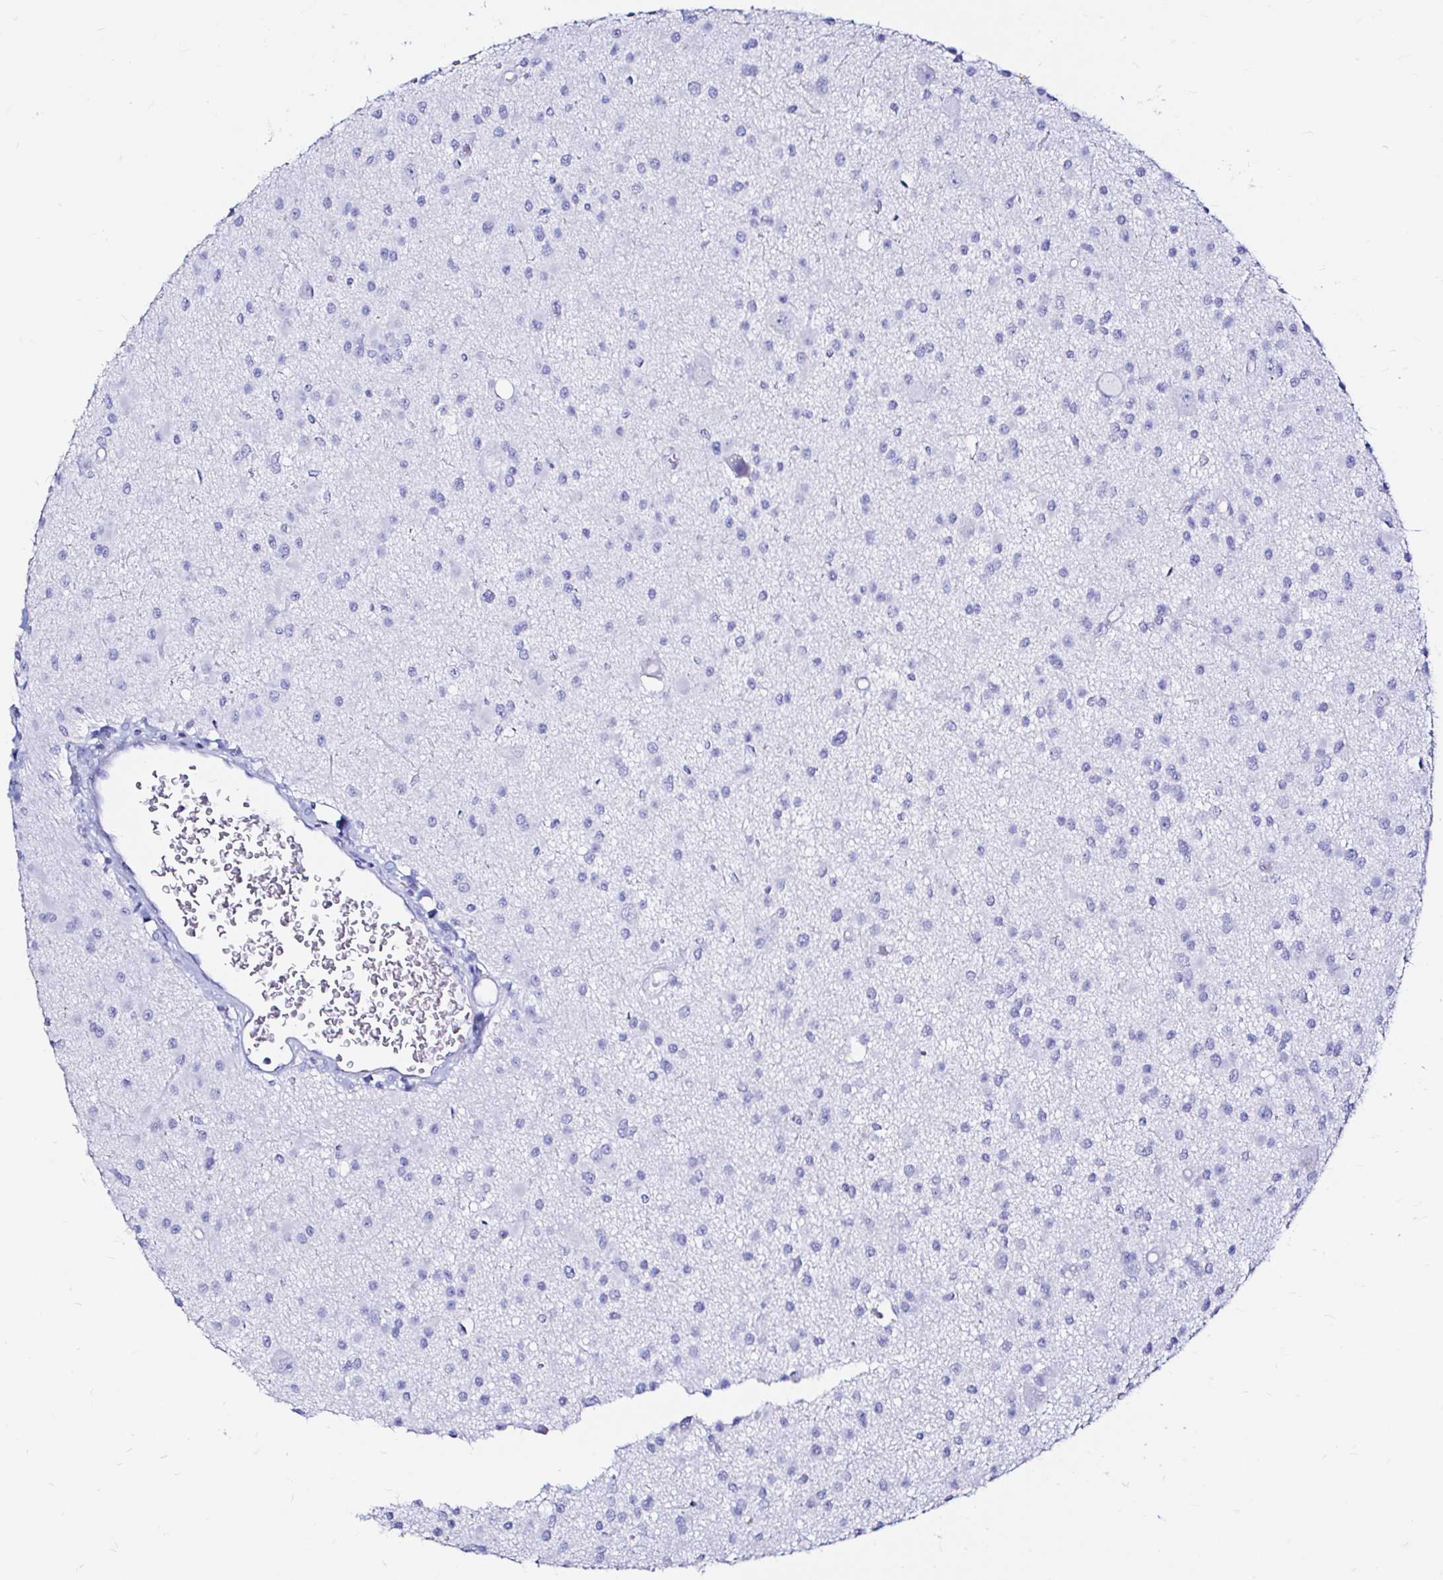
{"staining": {"intensity": "negative", "quantity": "none", "location": "none"}, "tissue": "glioma", "cell_type": "Tumor cells", "image_type": "cancer", "snomed": [{"axis": "morphology", "description": "Glioma, malignant, High grade"}, {"axis": "topography", "description": "Brain"}], "caption": "Malignant glioma (high-grade) stained for a protein using immunohistochemistry reveals no staining tumor cells.", "gene": "ZNF432", "patient": {"sex": "male", "age": 54}}